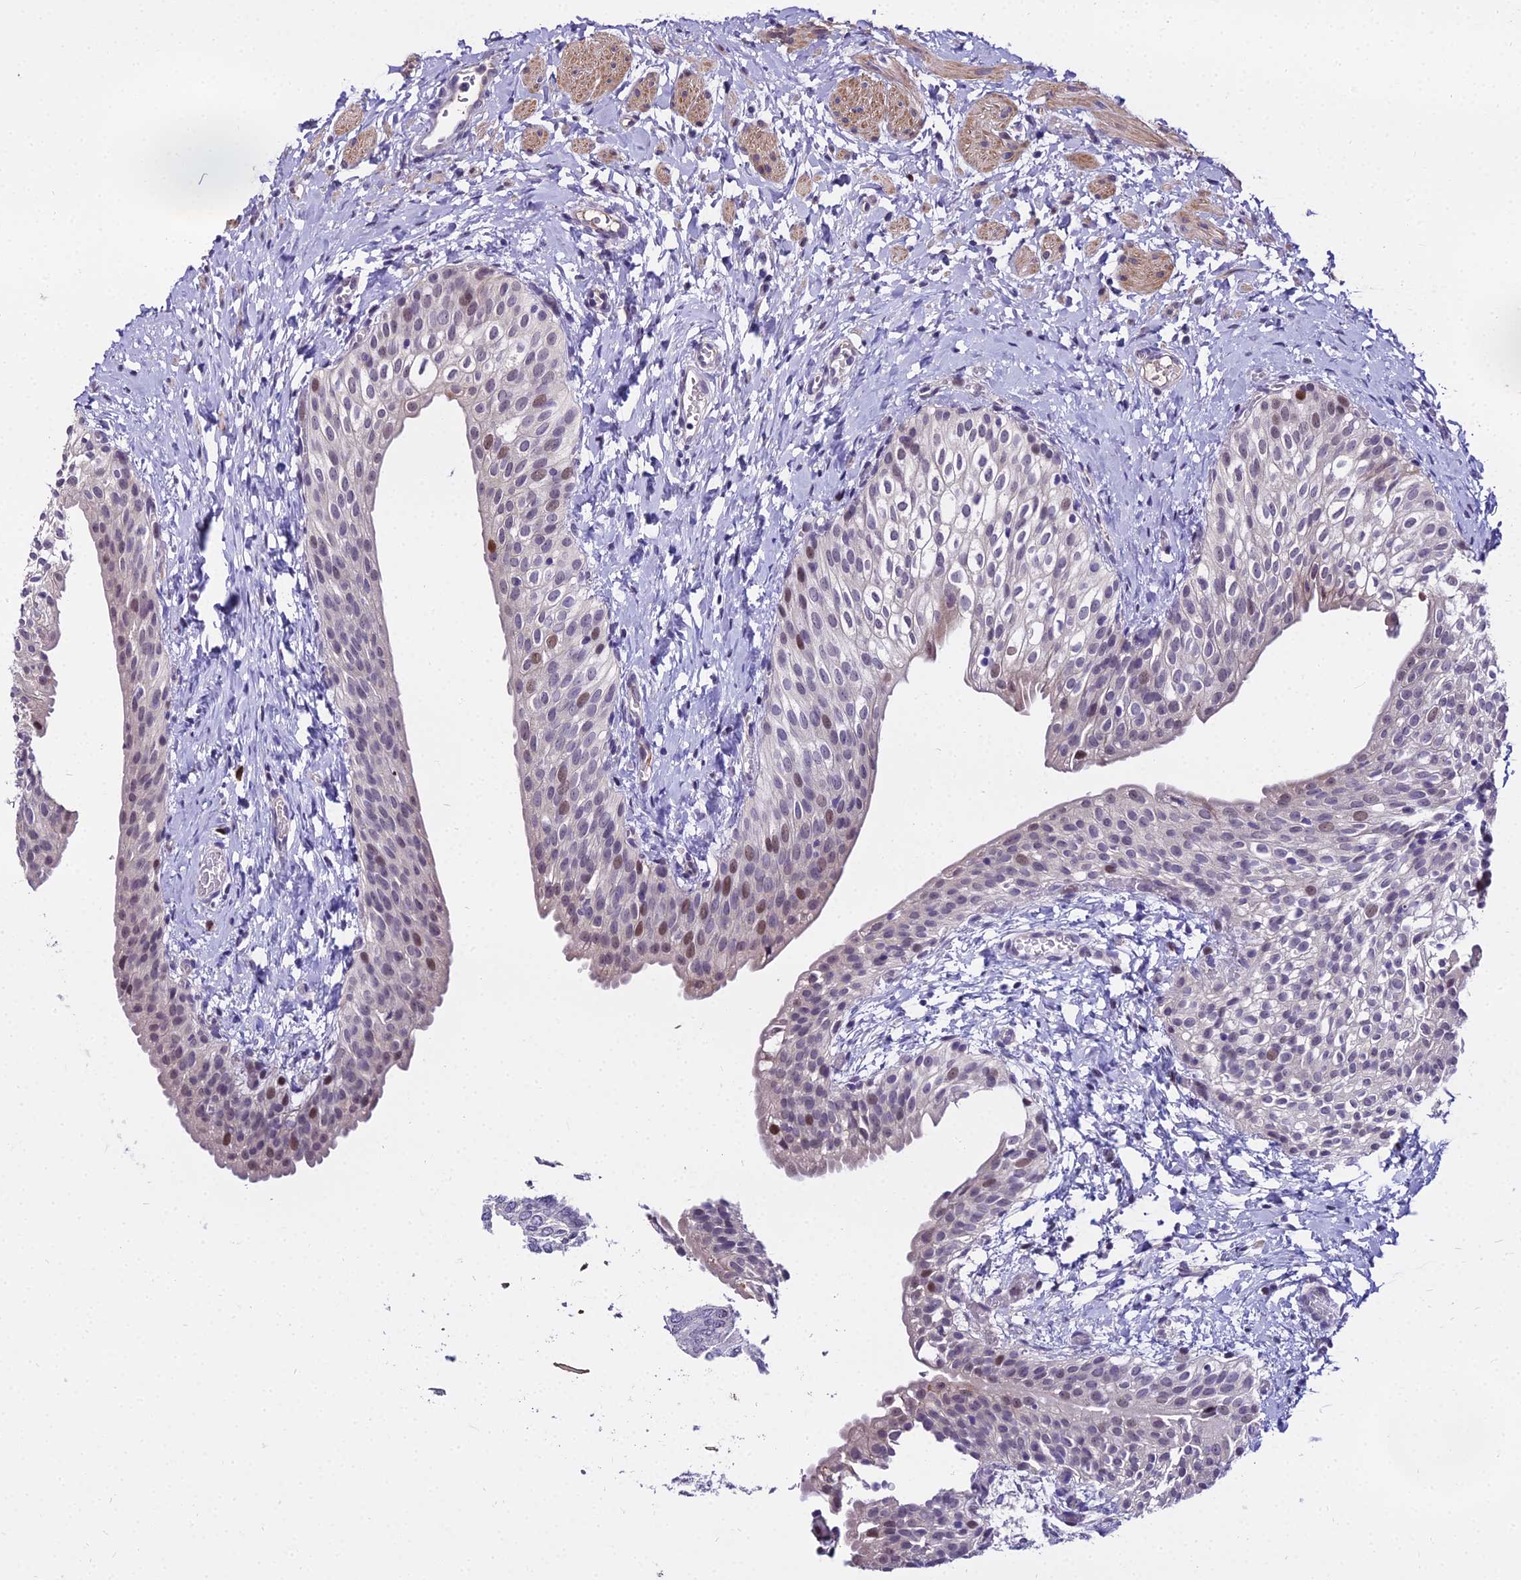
{"staining": {"intensity": "moderate", "quantity": "<25%", "location": "nuclear"}, "tissue": "urinary bladder", "cell_type": "Urothelial cells", "image_type": "normal", "snomed": [{"axis": "morphology", "description": "Normal tissue, NOS"}, {"axis": "topography", "description": "Urinary bladder"}], "caption": "Urinary bladder stained with a protein marker shows moderate staining in urothelial cells.", "gene": "TRIML2", "patient": {"sex": "male", "age": 1}}